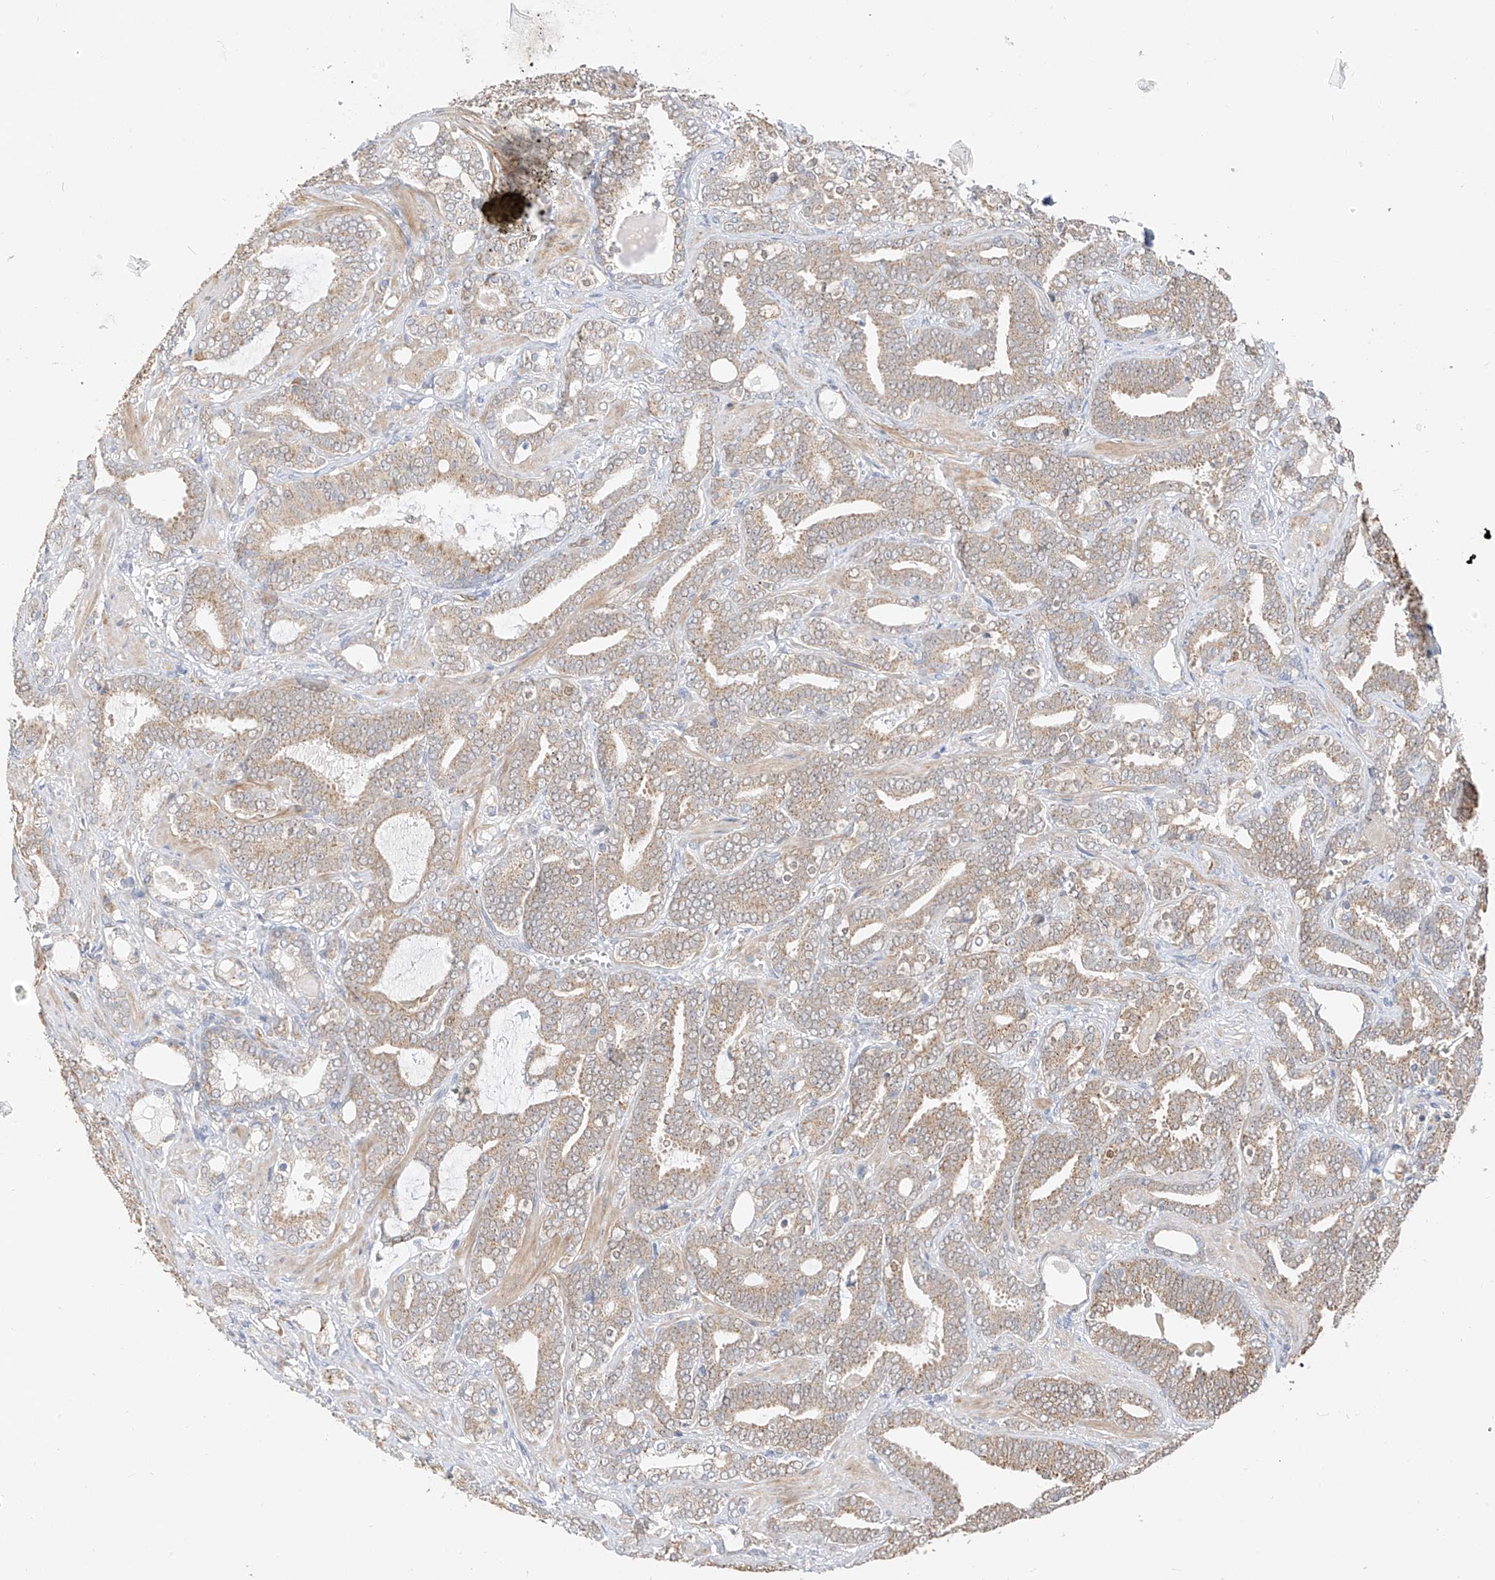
{"staining": {"intensity": "weak", "quantity": "25%-75%", "location": "cytoplasmic/membranous"}, "tissue": "prostate cancer", "cell_type": "Tumor cells", "image_type": "cancer", "snomed": [{"axis": "morphology", "description": "Adenocarcinoma, High grade"}, {"axis": "topography", "description": "Prostate and seminal vesicle, NOS"}], "caption": "A low amount of weak cytoplasmic/membranous positivity is identified in approximately 25%-75% of tumor cells in prostate cancer (adenocarcinoma (high-grade)) tissue. The protein of interest is stained brown, and the nuclei are stained in blue (DAB IHC with brightfield microscopy, high magnification).", "gene": "PPA2", "patient": {"sex": "male", "age": 67}}